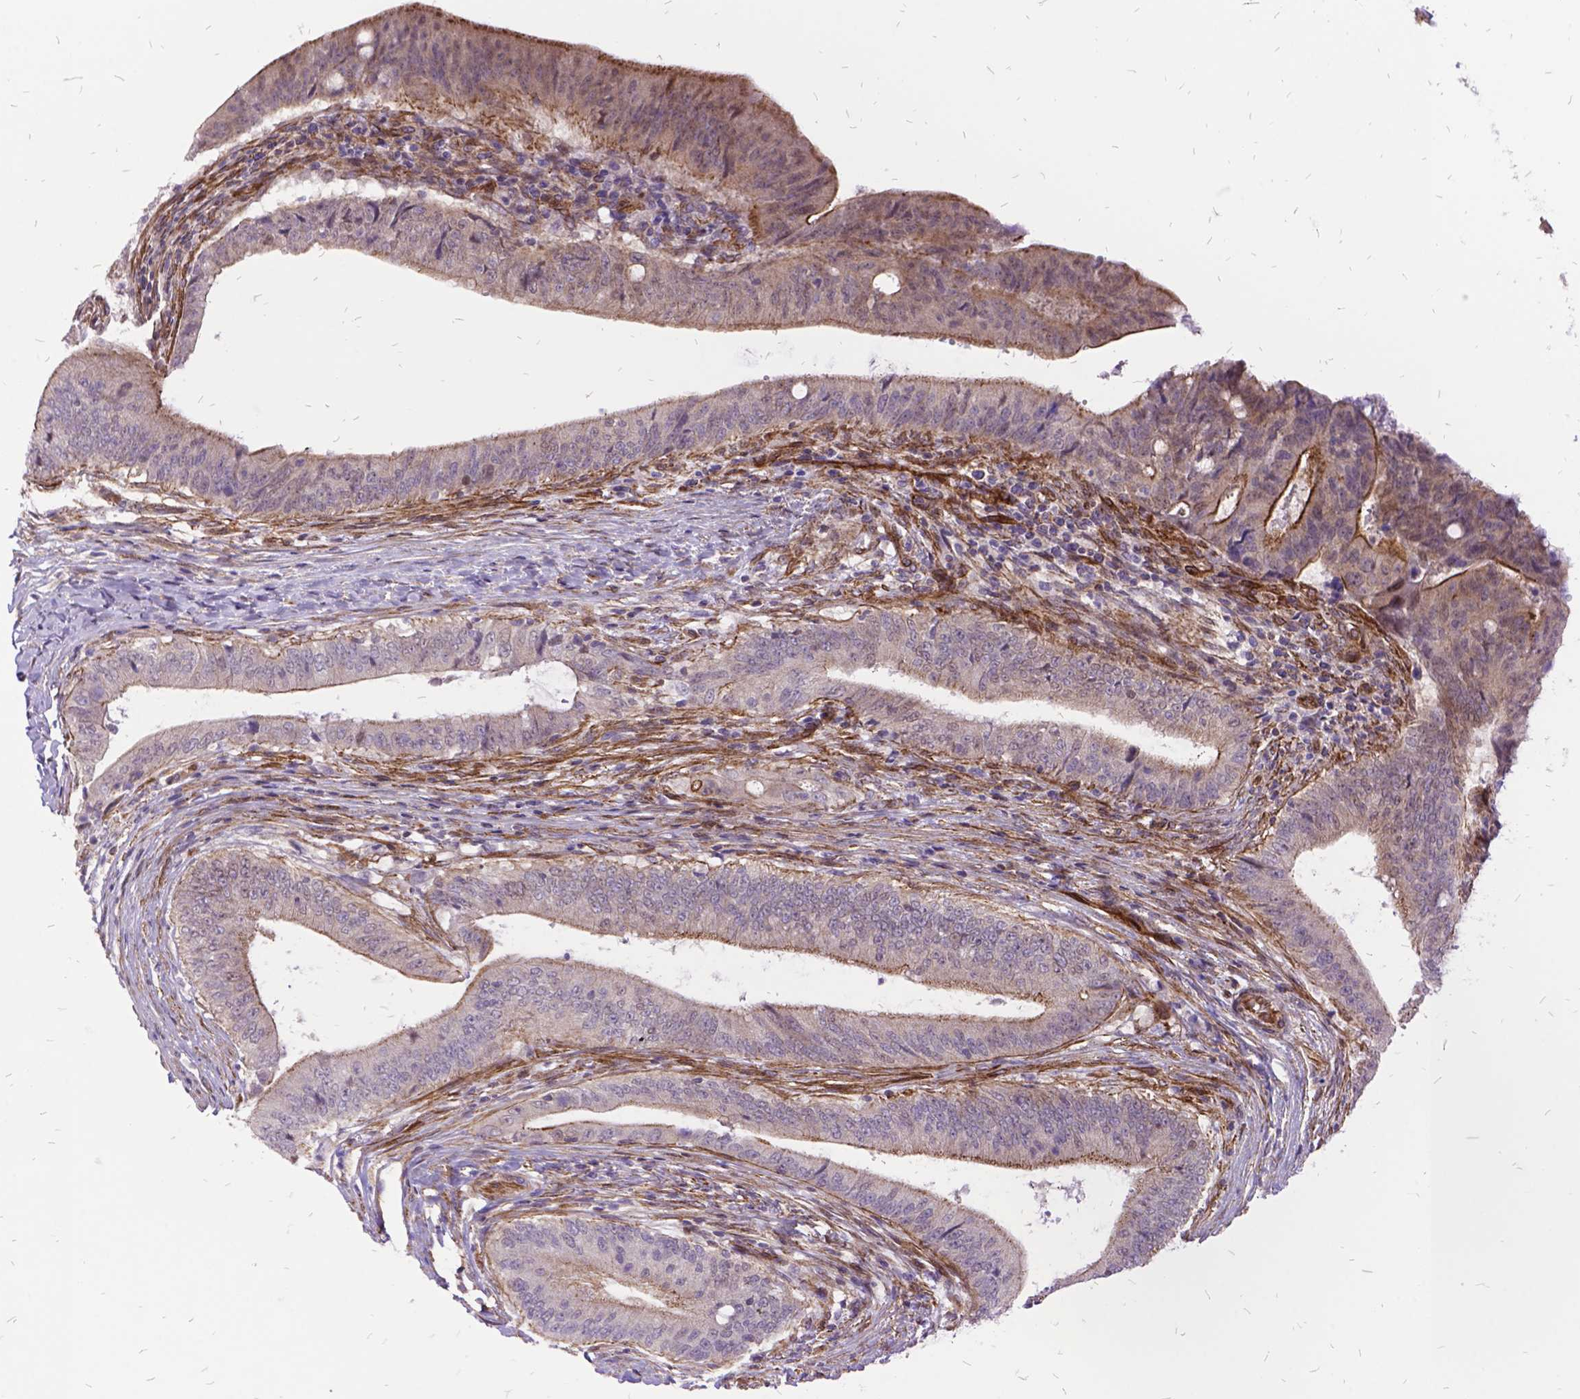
{"staining": {"intensity": "moderate", "quantity": "25%-75%", "location": "cytoplasmic/membranous"}, "tissue": "colorectal cancer", "cell_type": "Tumor cells", "image_type": "cancer", "snomed": [{"axis": "morphology", "description": "Adenocarcinoma, NOS"}, {"axis": "topography", "description": "Colon"}], "caption": "There is medium levels of moderate cytoplasmic/membranous expression in tumor cells of colorectal cancer (adenocarcinoma), as demonstrated by immunohistochemical staining (brown color).", "gene": "GRB7", "patient": {"sex": "female", "age": 43}}